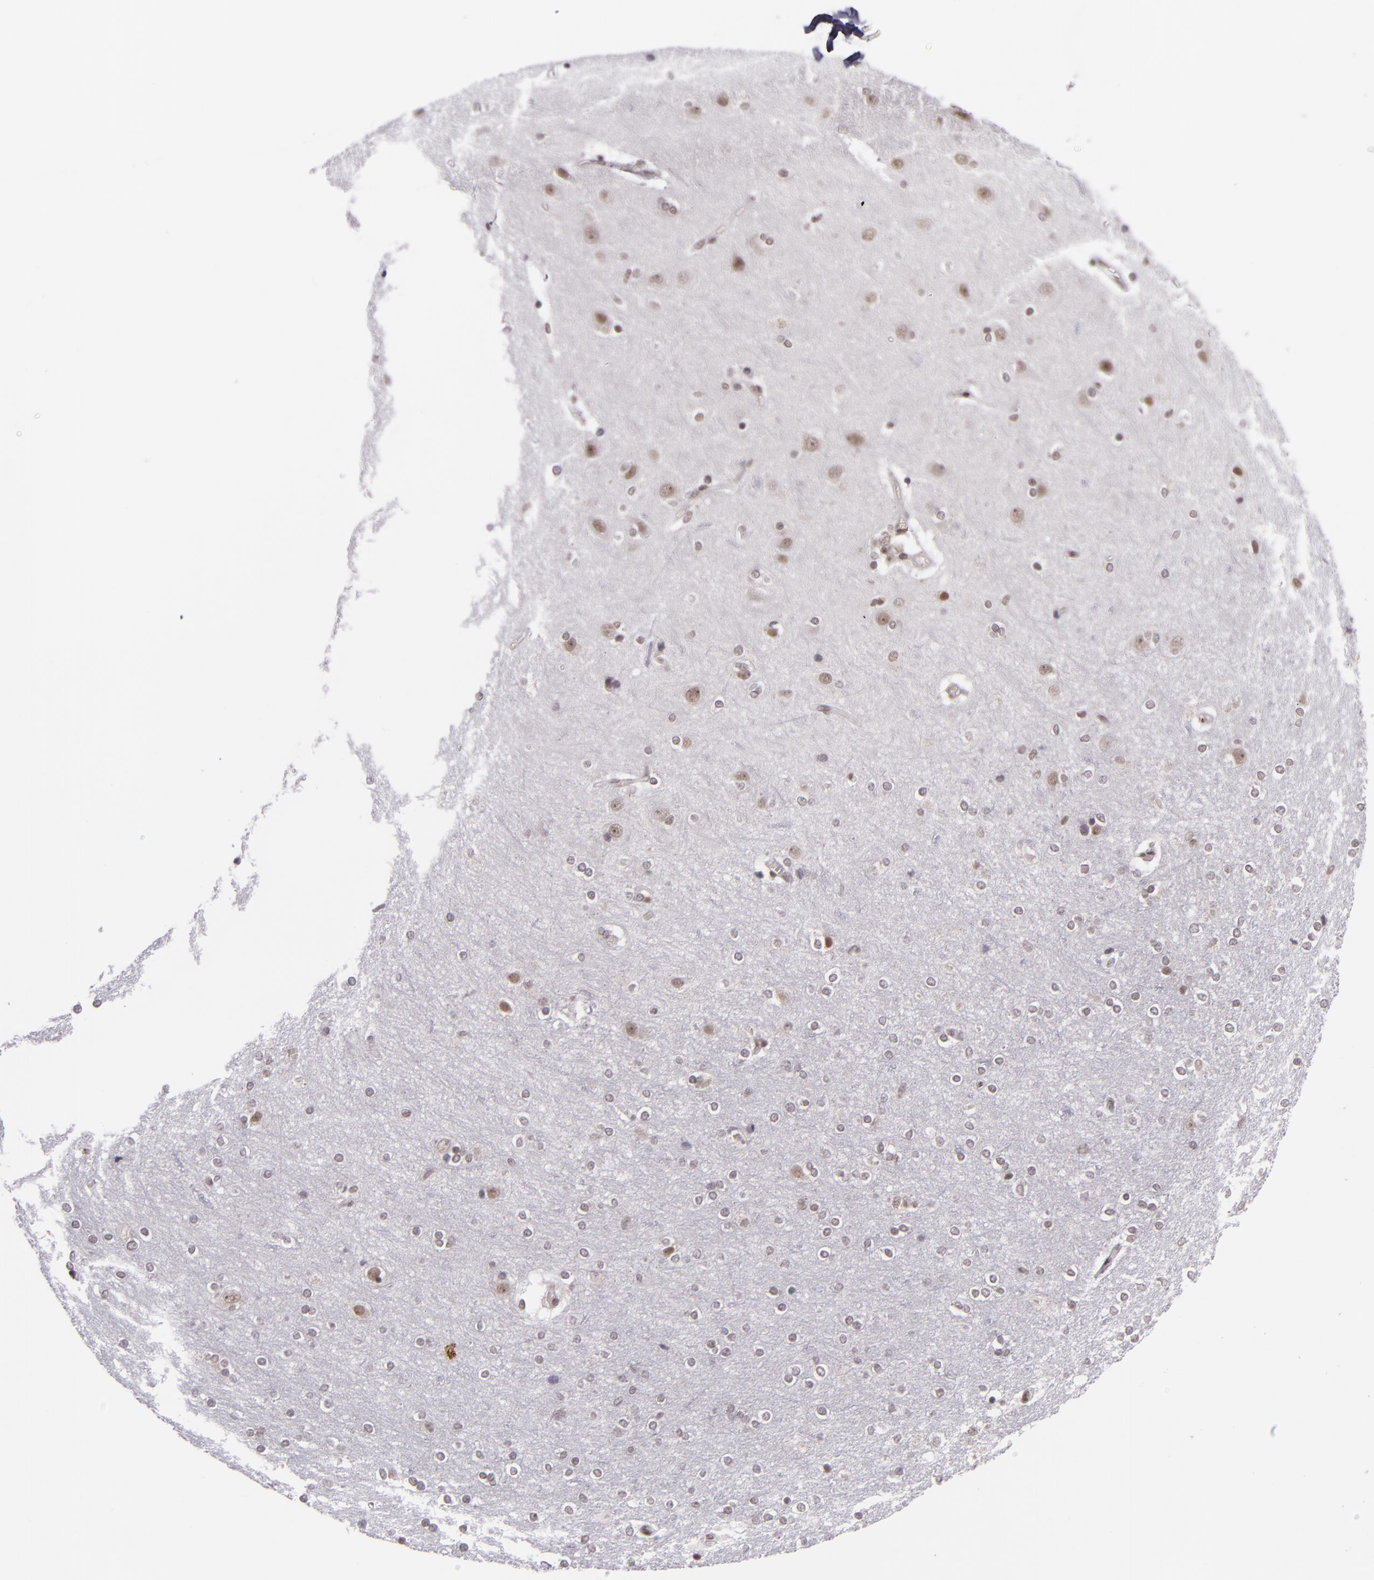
{"staining": {"intensity": "weak", "quantity": "25%-75%", "location": "nuclear"}, "tissue": "cerebral cortex", "cell_type": "Endothelial cells", "image_type": "normal", "snomed": [{"axis": "morphology", "description": "Normal tissue, NOS"}, {"axis": "topography", "description": "Cerebral cortex"}], "caption": "High-magnification brightfield microscopy of benign cerebral cortex stained with DAB (brown) and counterstained with hematoxylin (blue). endothelial cells exhibit weak nuclear staining is appreciated in about25%-75% of cells. (Brightfield microscopy of DAB IHC at high magnification).", "gene": "ZFX", "patient": {"sex": "female", "age": 54}}